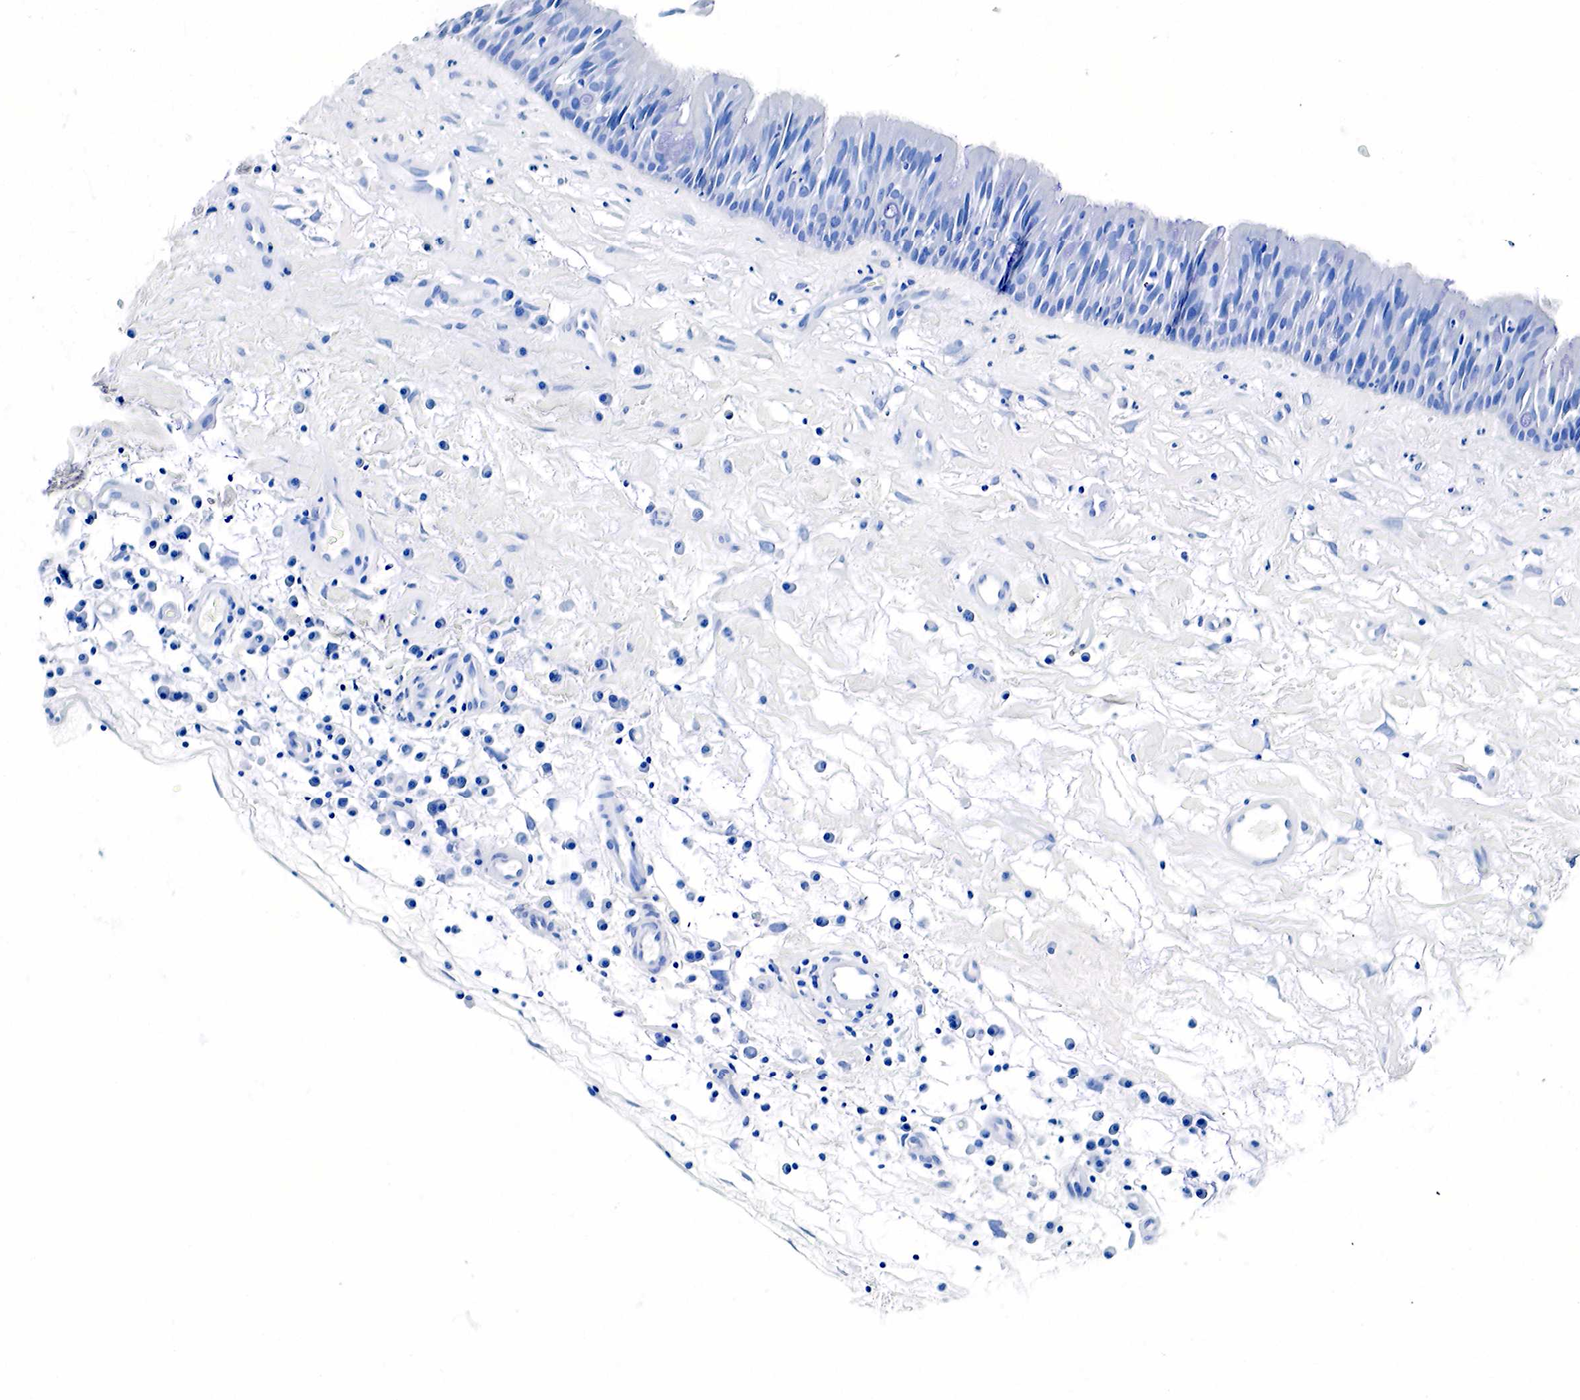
{"staining": {"intensity": "negative", "quantity": "none", "location": "none"}, "tissue": "nasopharynx", "cell_type": "Respiratory epithelial cells", "image_type": "normal", "snomed": [{"axis": "morphology", "description": "Normal tissue, NOS"}, {"axis": "topography", "description": "Nasopharynx"}], "caption": "IHC of normal human nasopharynx demonstrates no positivity in respiratory epithelial cells. (DAB immunohistochemistry, high magnification).", "gene": "KLK3", "patient": {"sex": "male", "age": 13}}